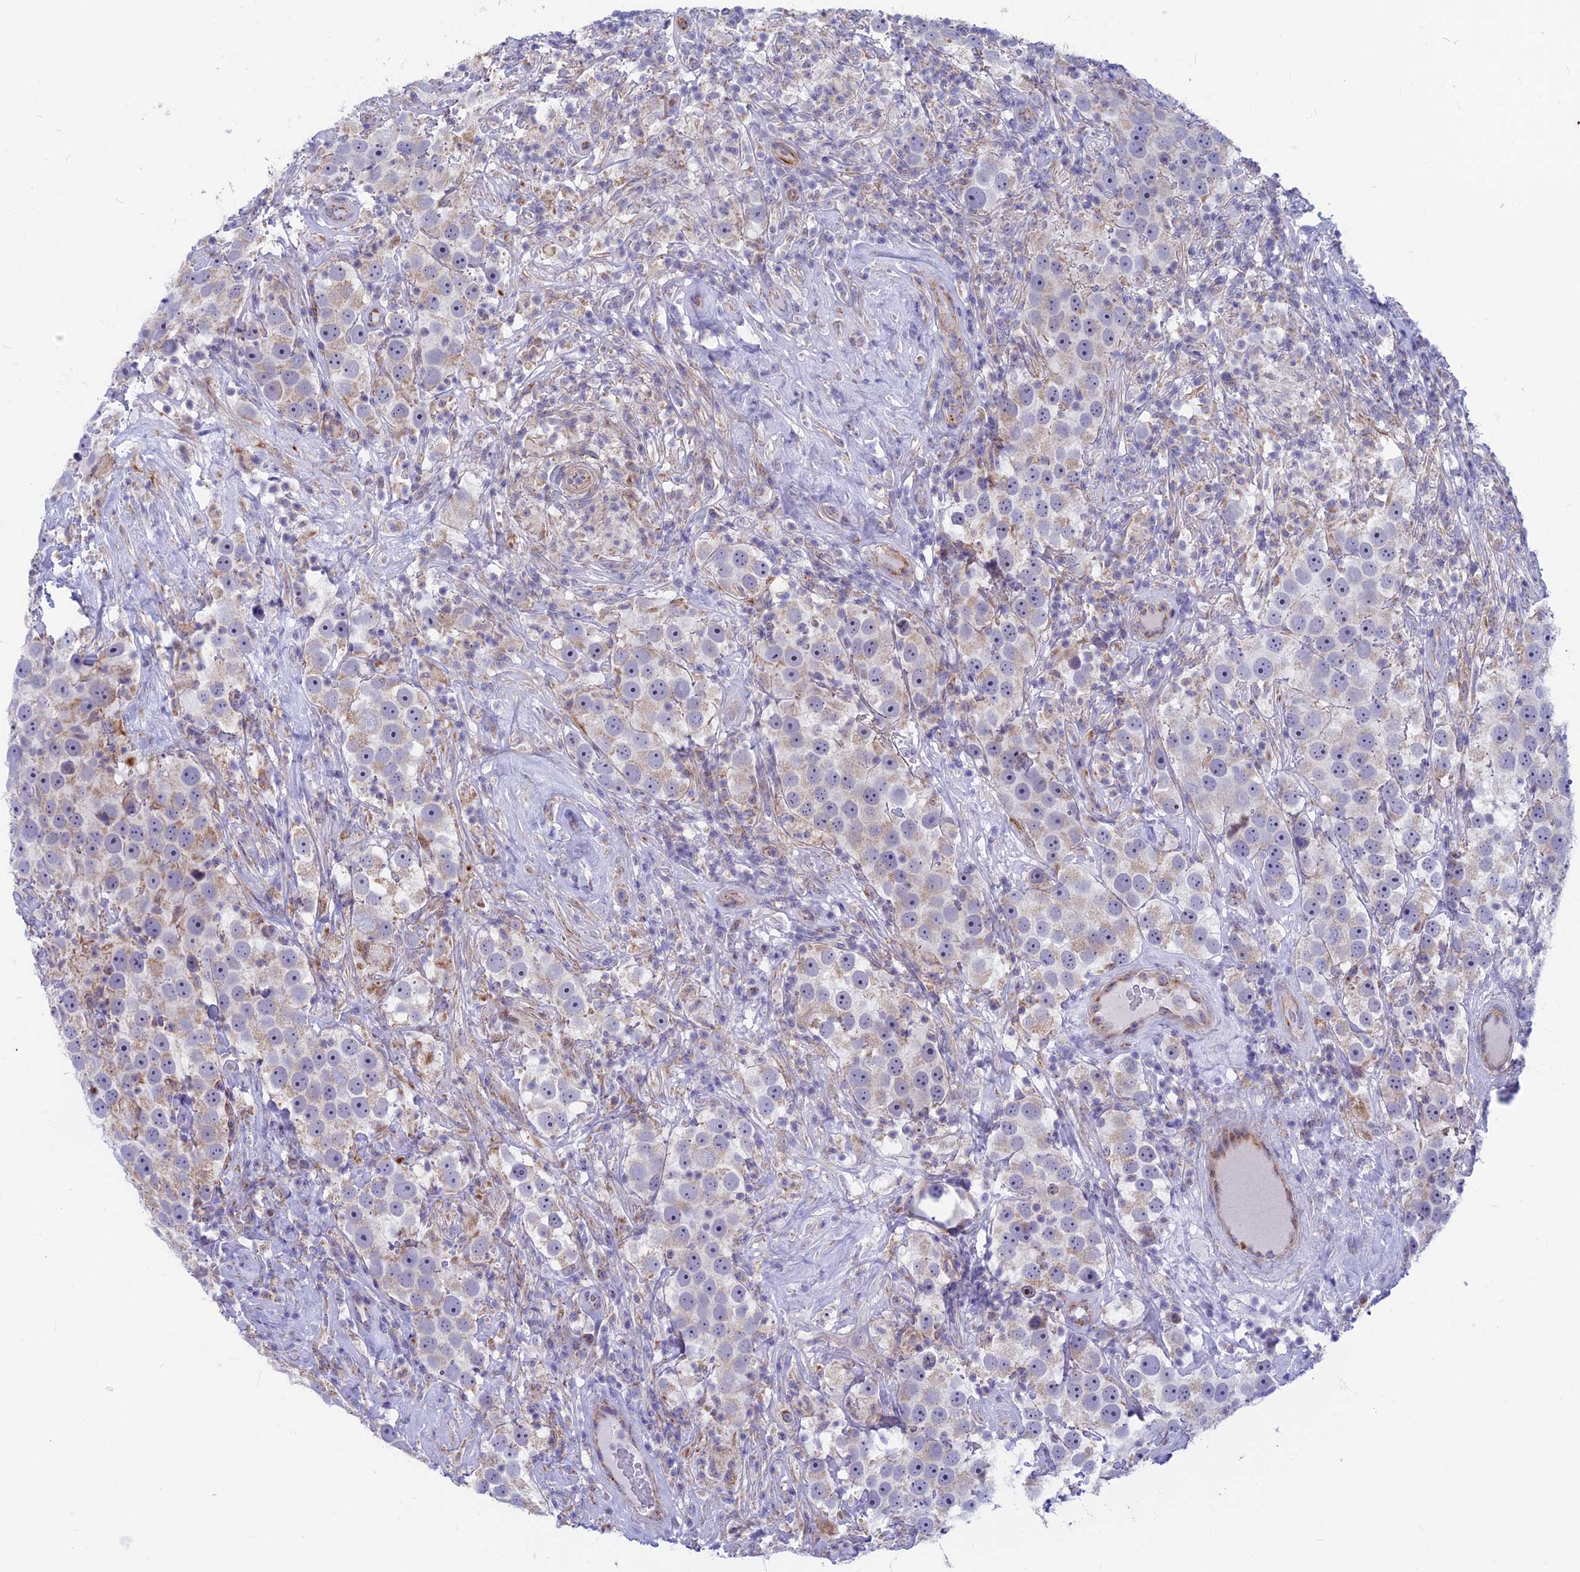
{"staining": {"intensity": "weak", "quantity": "<25%", "location": "cytoplasmic/membranous"}, "tissue": "testis cancer", "cell_type": "Tumor cells", "image_type": "cancer", "snomed": [{"axis": "morphology", "description": "Seminoma, NOS"}, {"axis": "topography", "description": "Testis"}], "caption": "A high-resolution photomicrograph shows IHC staining of testis seminoma, which shows no significant positivity in tumor cells.", "gene": "PLAC9", "patient": {"sex": "male", "age": 49}}